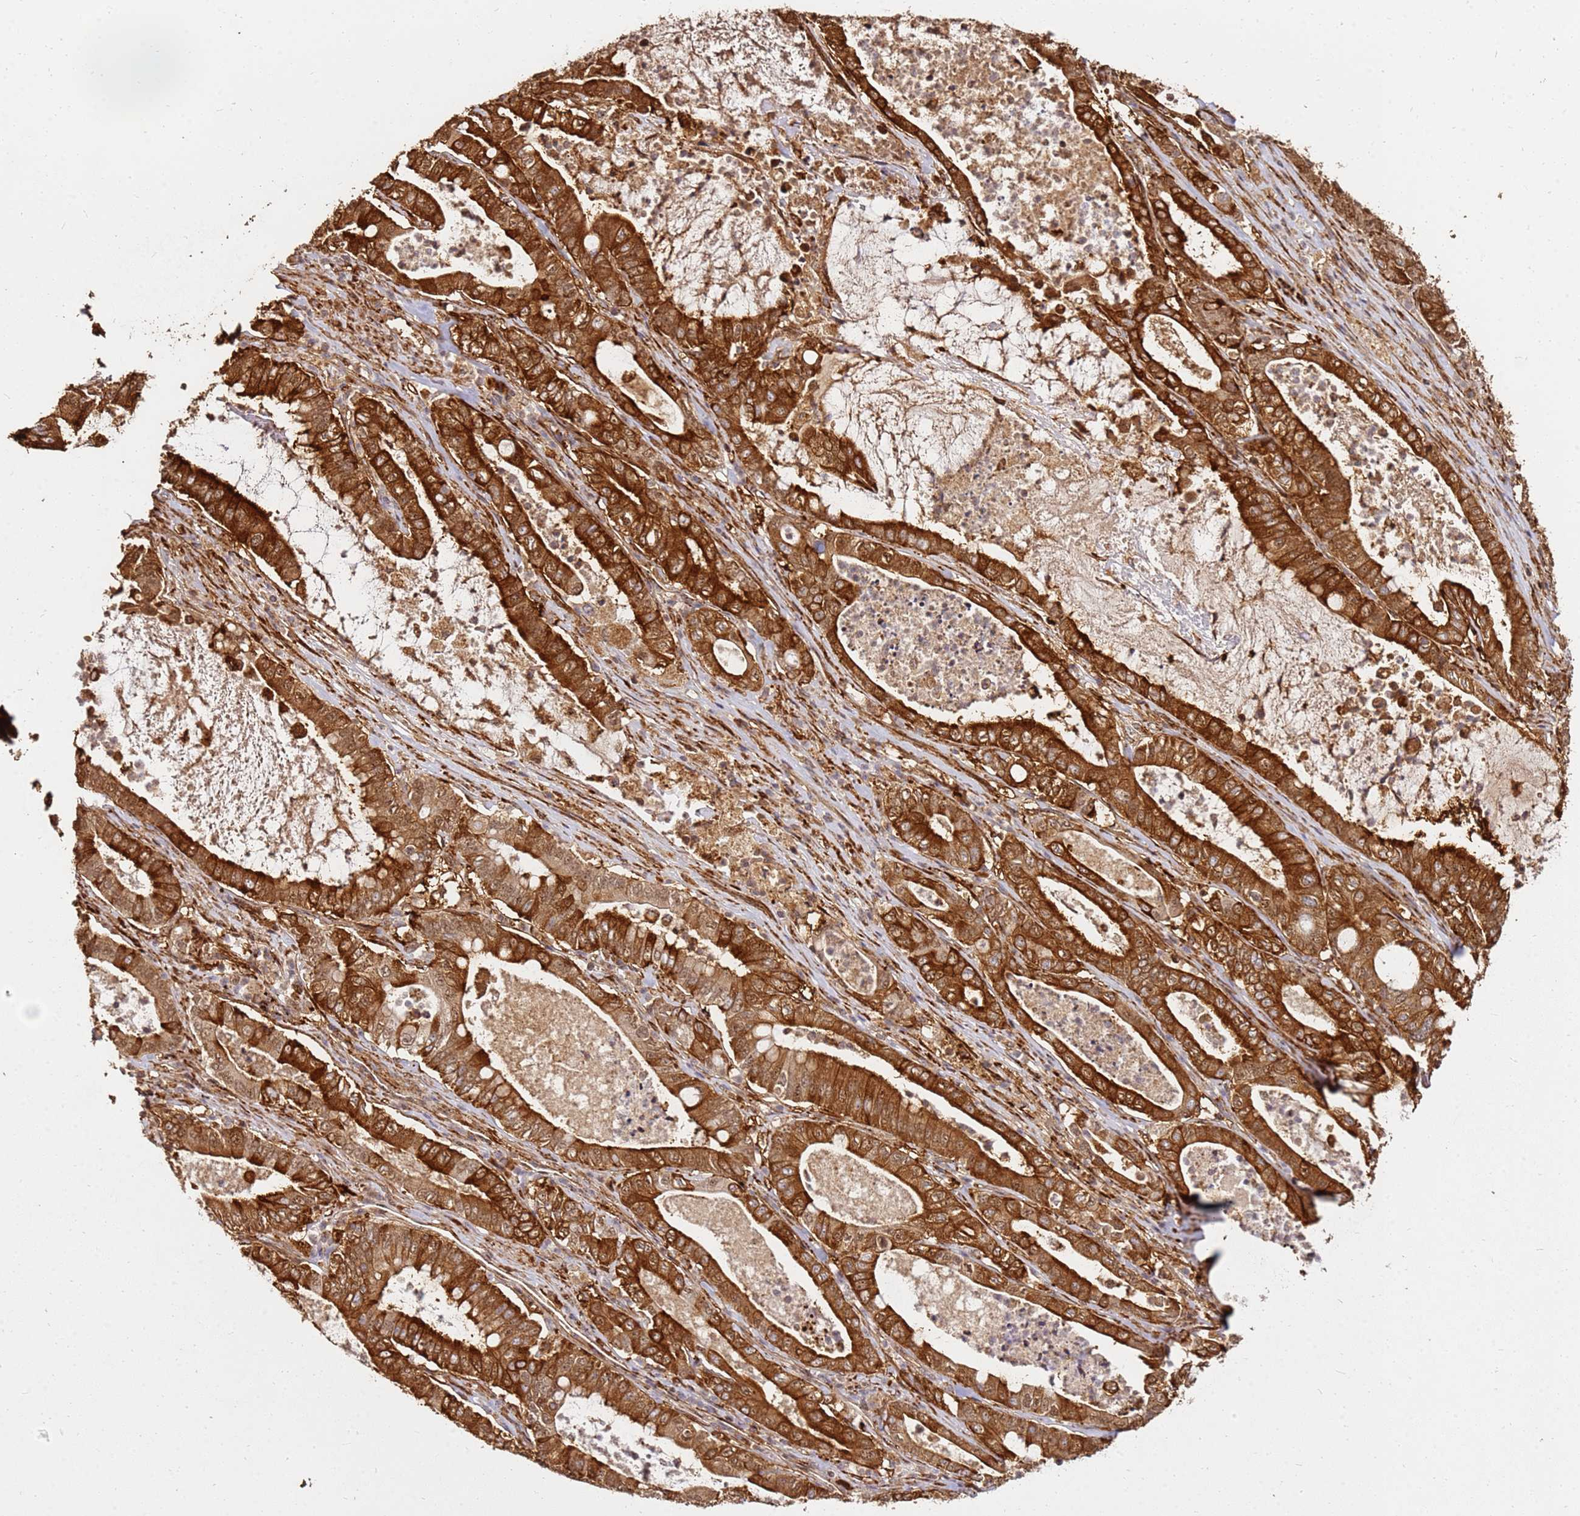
{"staining": {"intensity": "strong", "quantity": ">75%", "location": "cytoplasmic/membranous"}, "tissue": "pancreatic cancer", "cell_type": "Tumor cells", "image_type": "cancer", "snomed": [{"axis": "morphology", "description": "Adenocarcinoma, NOS"}, {"axis": "topography", "description": "Pancreas"}], "caption": "Immunohistochemical staining of human adenocarcinoma (pancreatic) demonstrates high levels of strong cytoplasmic/membranous protein staining in approximately >75% of tumor cells.", "gene": "DVL3", "patient": {"sex": "male", "age": 71}}